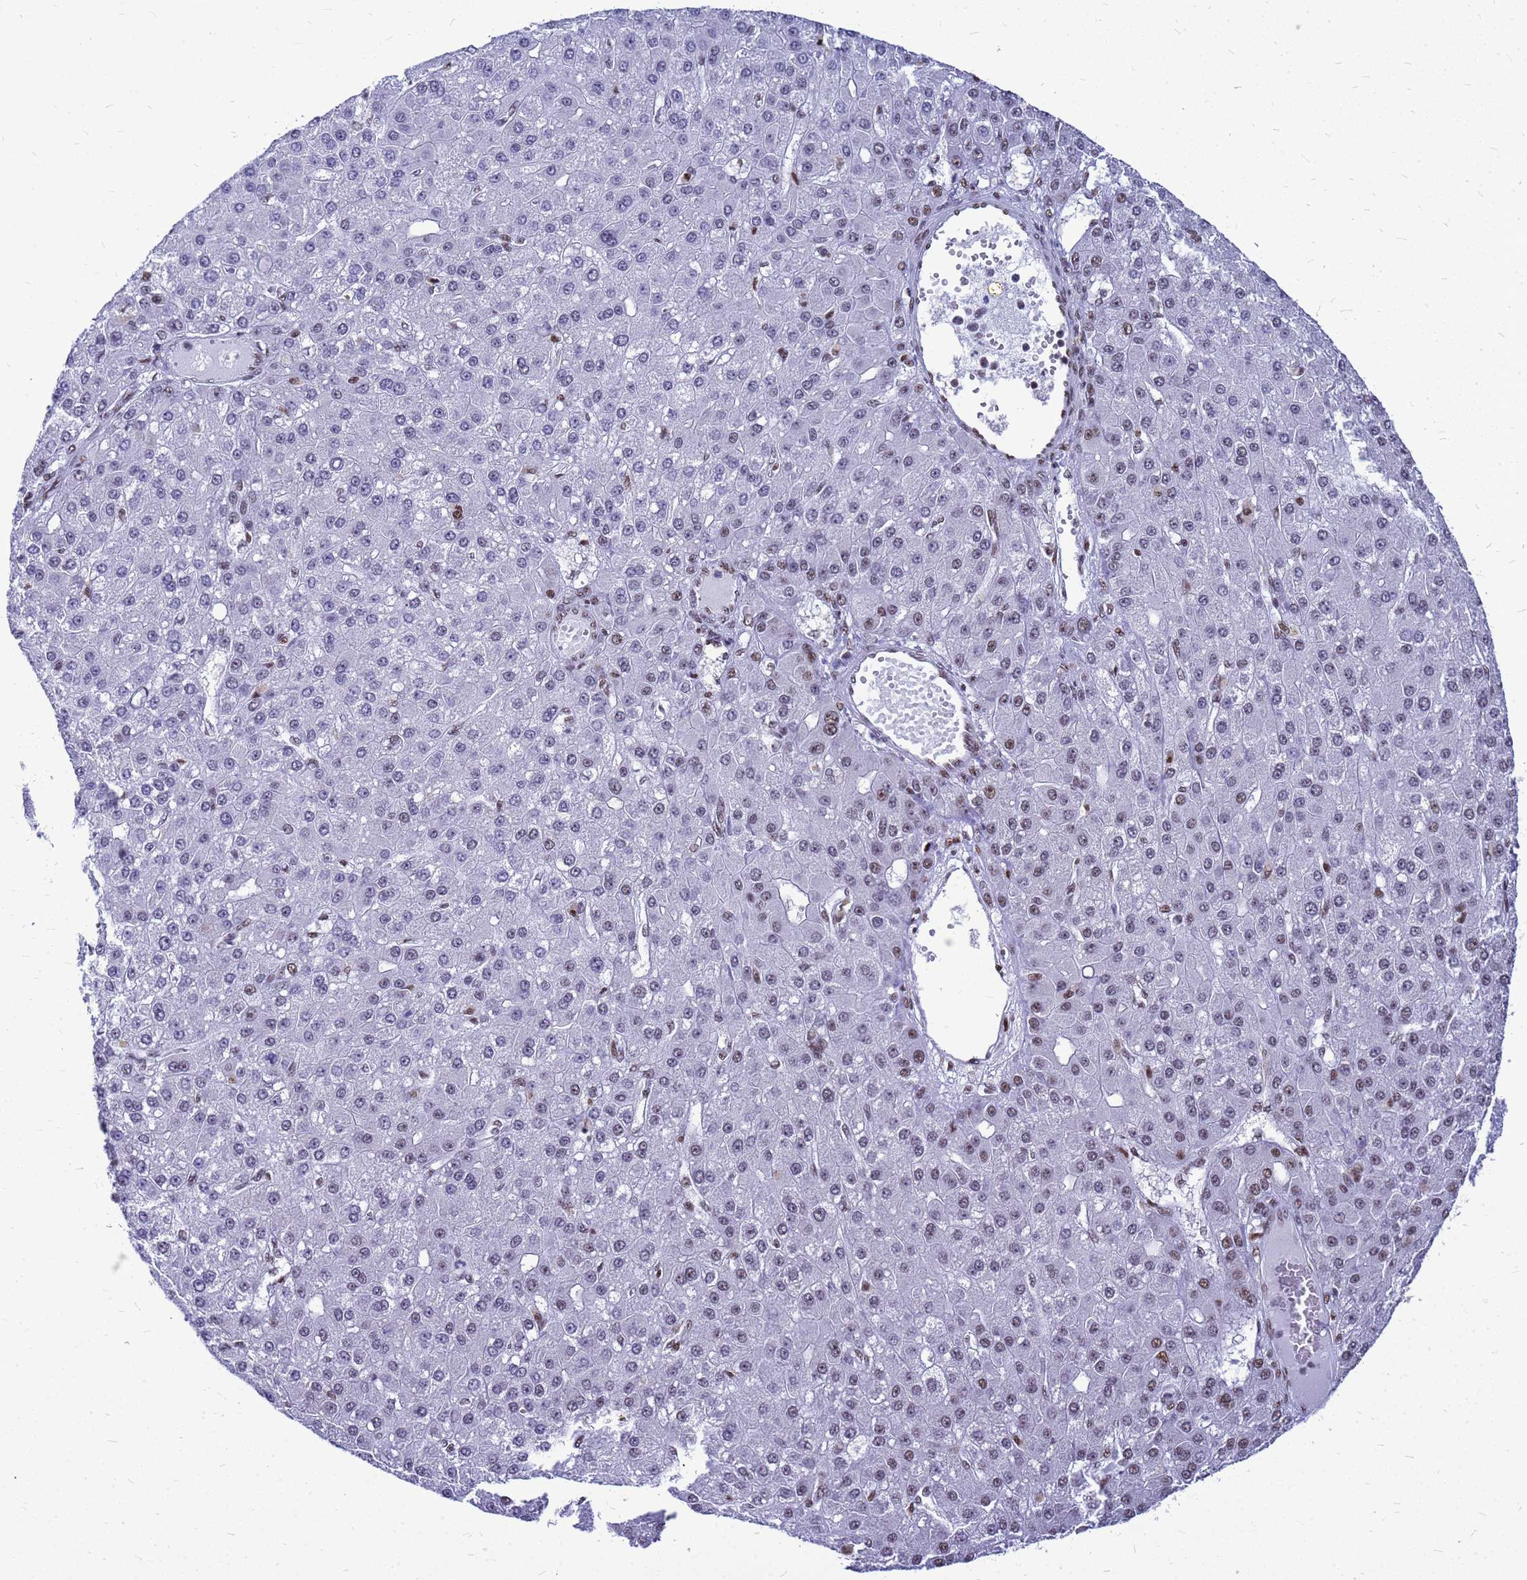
{"staining": {"intensity": "moderate", "quantity": "<25%", "location": "nuclear"}, "tissue": "liver cancer", "cell_type": "Tumor cells", "image_type": "cancer", "snomed": [{"axis": "morphology", "description": "Carcinoma, Hepatocellular, NOS"}, {"axis": "topography", "description": "Liver"}], "caption": "Human hepatocellular carcinoma (liver) stained for a protein (brown) exhibits moderate nuclear positive staining in approximately <25% of tumor cells.", "gene": "SART3", "patient": {"sex": "male", "age": 67}}